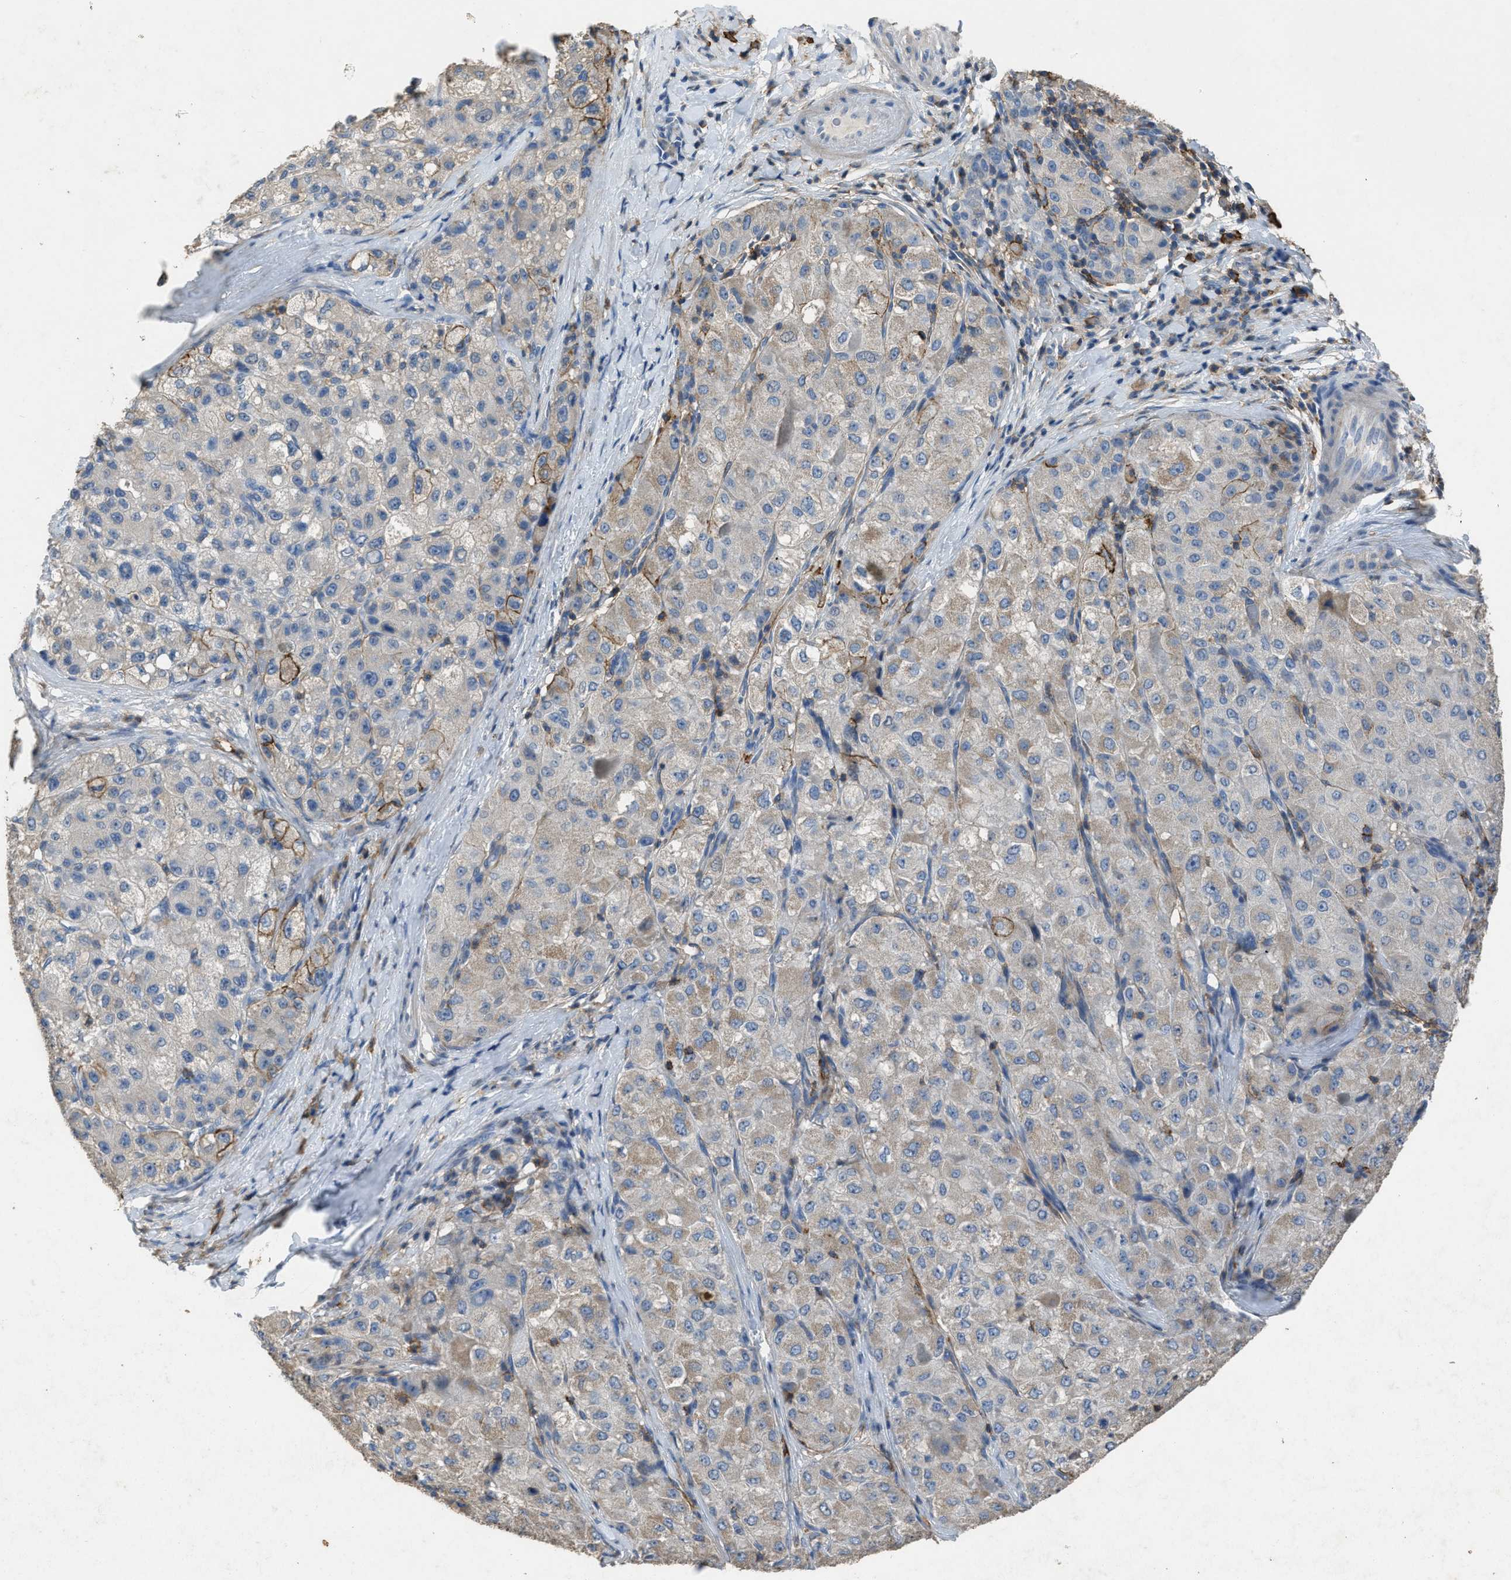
{"staining": {"intensity": "moderate", "quantity": "<25%", "location": "cytoplasmic/membranous"}, "tissue": "liver cancer", "cell_type": "Tumor cells", "image_type": "cancer", "snomed": [{"axis": "morphology", "description": "Carcinoma, Hepatocellular, NOS"}, {"axis": "topography", "description": "Liver"}], "caption": "Hepatocellular carcinoma (liver) stained for a protein demonstrates moderate cytoplasmic/membranous positivity in tumor cells. The staining was performed using DAB to visualize the protein expression in brown, while the nuclei were stained in blue with hematoxylin (Magnification: 20x).", "gene": "OR51E1", "patient": {"sex": "male", "age": 80}}